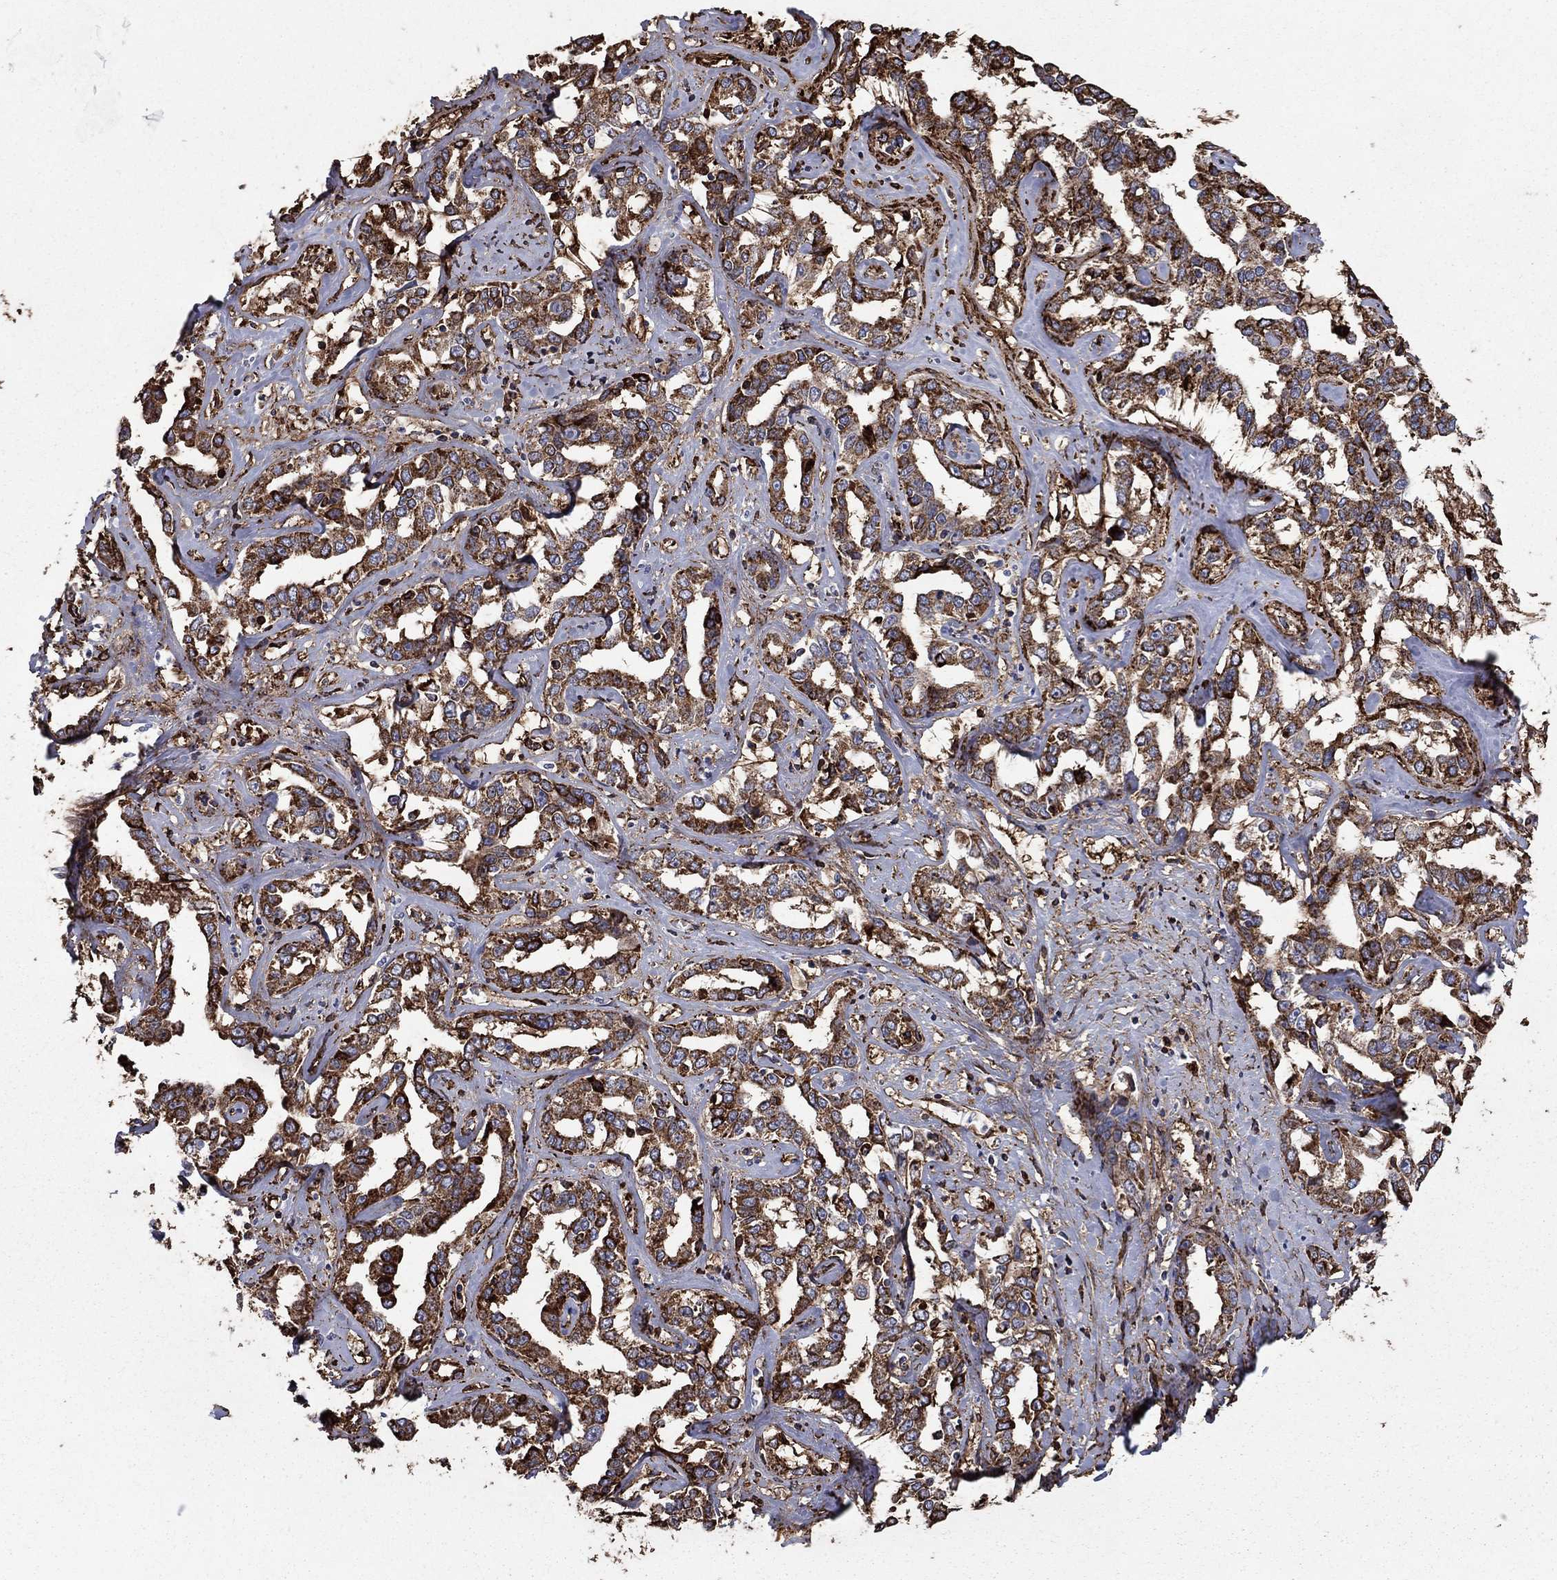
{"staining": {"intensity": "strong", "quantity": ">75%", "location": "cytoplasmic/membranous"}, "tissue": "liver cancer", "cell_type": "Tumor cells", "image_type": "cancer", "snomed": [{"axis": "morphology", "description": "Cholangiocarcinoma"}, {"axis": "topography", "description": "Liver"}], "caption": "The micrograph displays staining of liver cholangiocarcinoma, revealing strong cytoplasmic/membranous protein expression (brown color) within tumor cells.", "gene": "PLAU", "patient": {"sex": "male", "age": 59}}